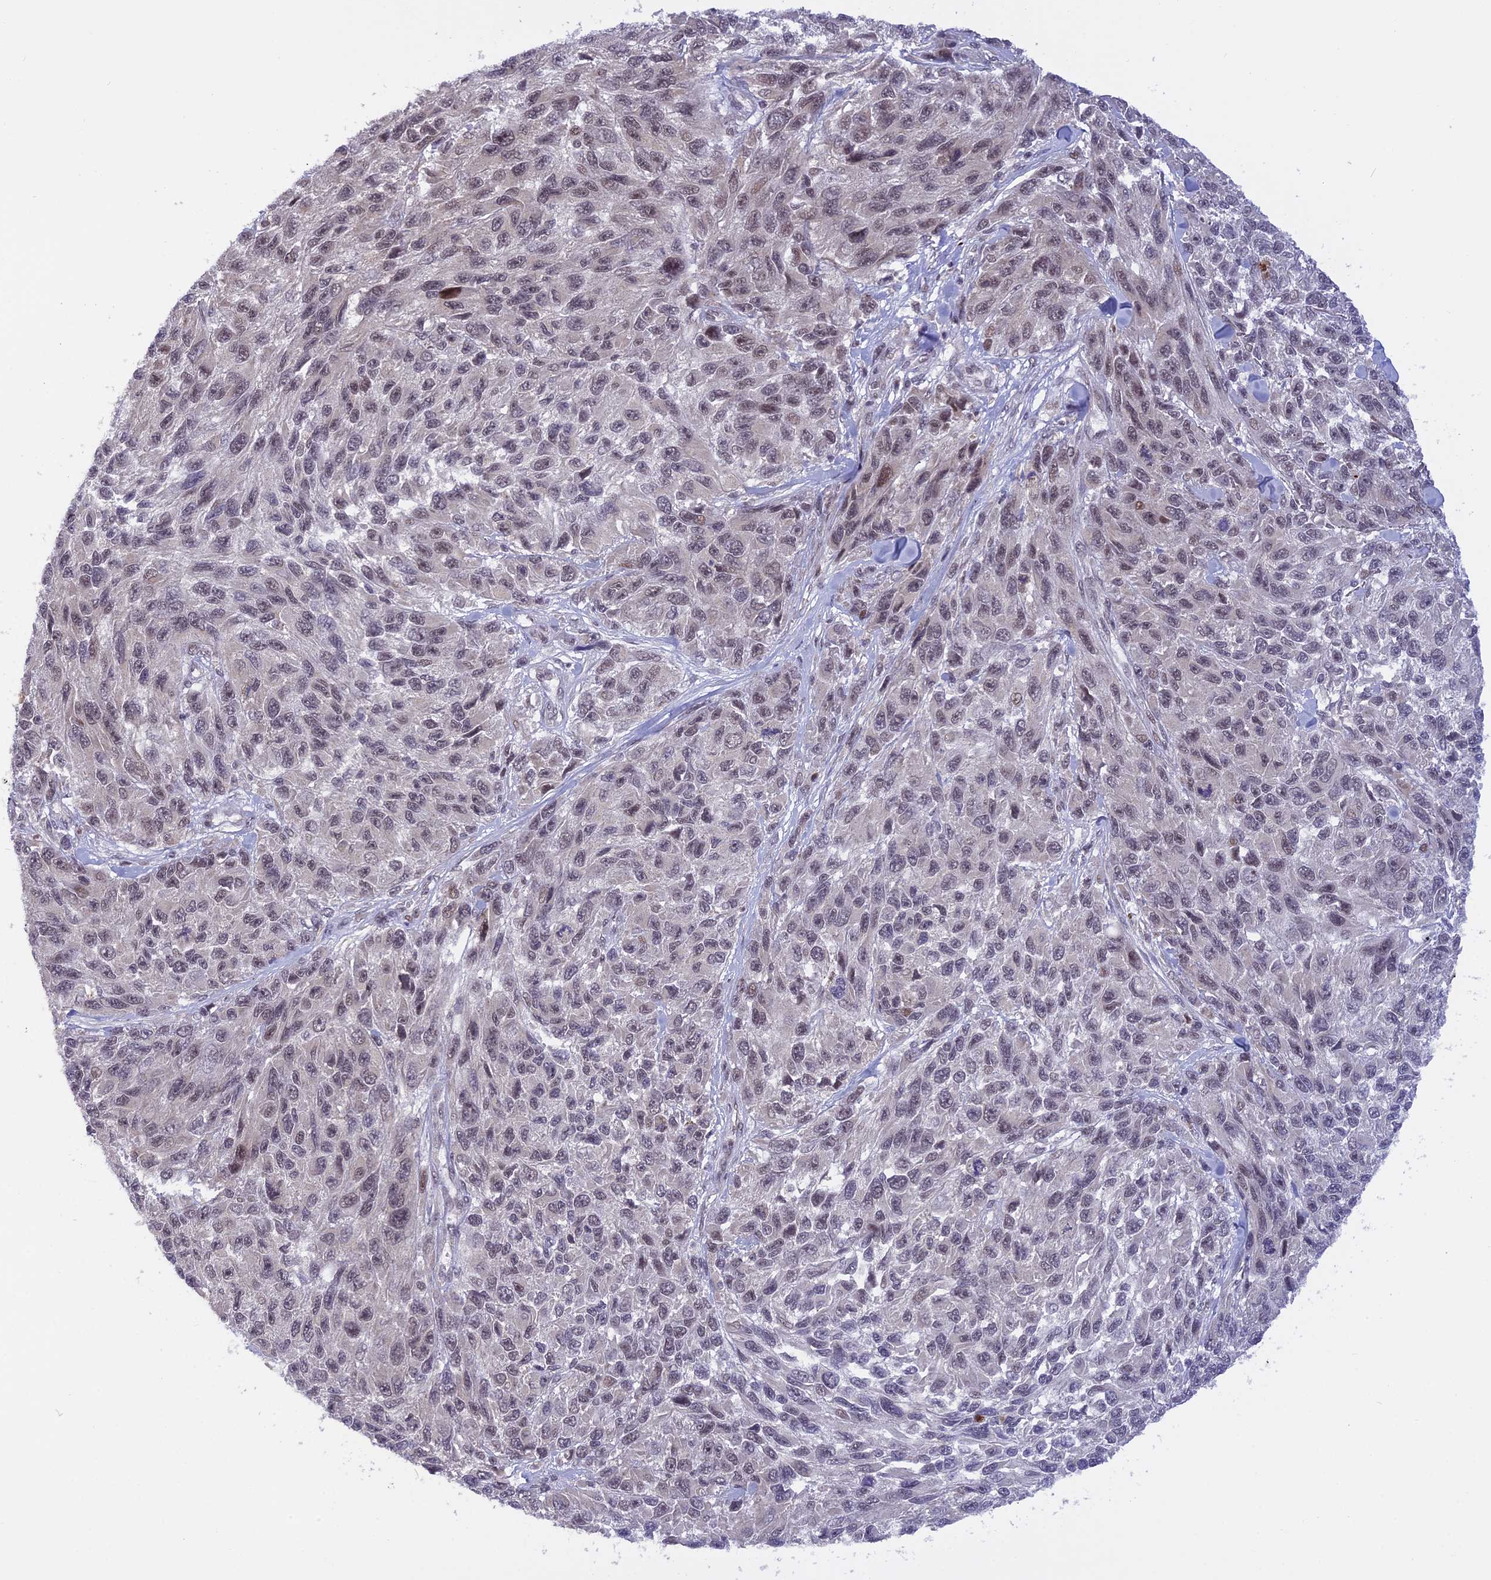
{"staining": {"intensity": "weak", "quantity": "<25%", "location": "nuclear"}, "tissue": "melanoma", "cell_type": "Tumor cells", "image_type": "cancer", "snomed": [{"axis": "morphology", "description": "Malignant melanoma, NOS"}, {"axis": "topography", "description": "Skin"}], "caption": "This is an immunohistochemistry micrograph of human malignant melanoma. There is no positivity in tumor cells.", "gene": "POLR2C", "patient": {"sex": "female", "age": 96}}